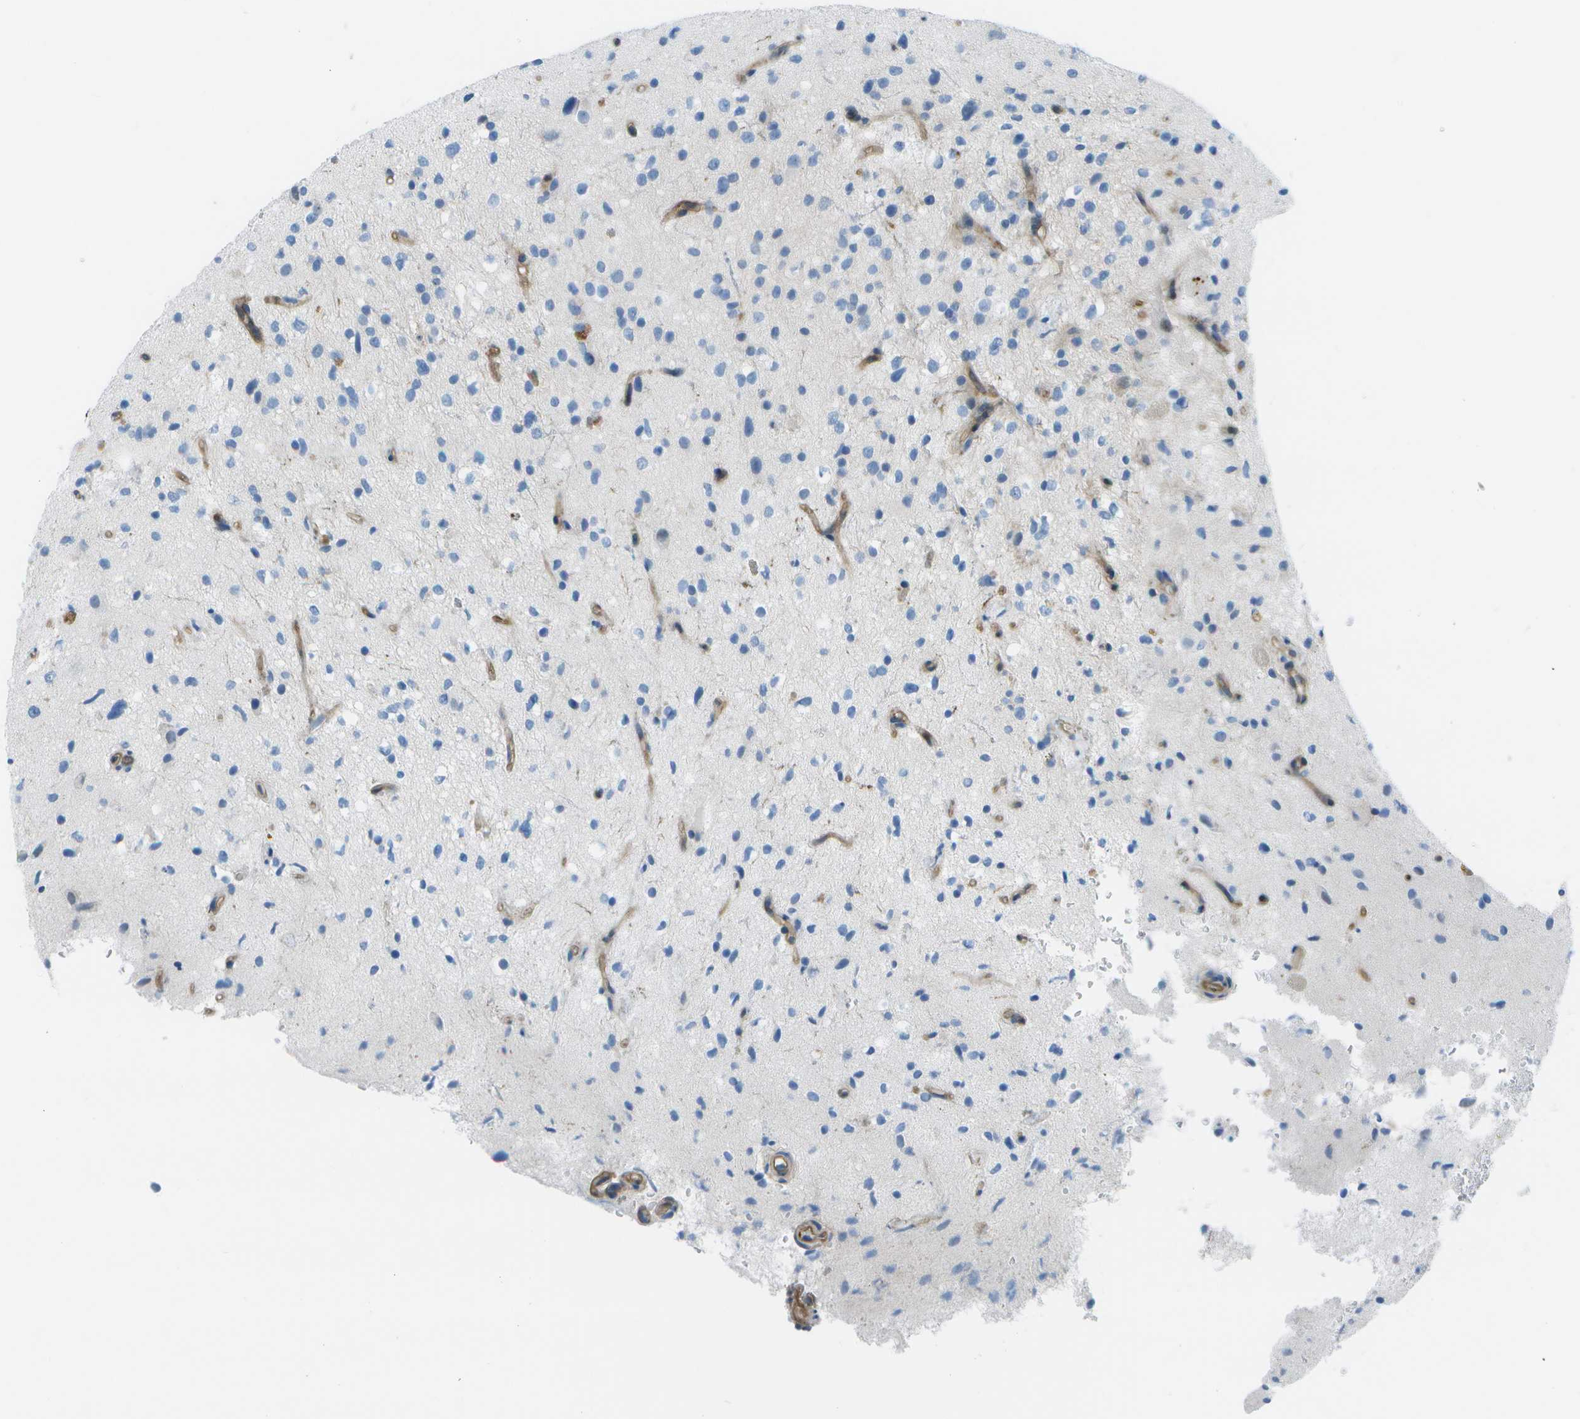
{"staining": {"intensity": "negative", "quantity": "none", "location": "none"}, "tissue": "glioma", "cell_type": "Tumor cells", "image_type": "cancer", "snomed": [{"axis": "morphology", "description": "Glioma, malignant, High grade"}, {"axis": "topography", "description": "Brain"}], "caption": "IHC of glioma demonstrates no positivity in tumor cells. (Immunohistochemistry (ihc), brightfield microscopy, high magnification).", "gene": "SORBS3", "patient": {"sex": "male", "age": 33}}